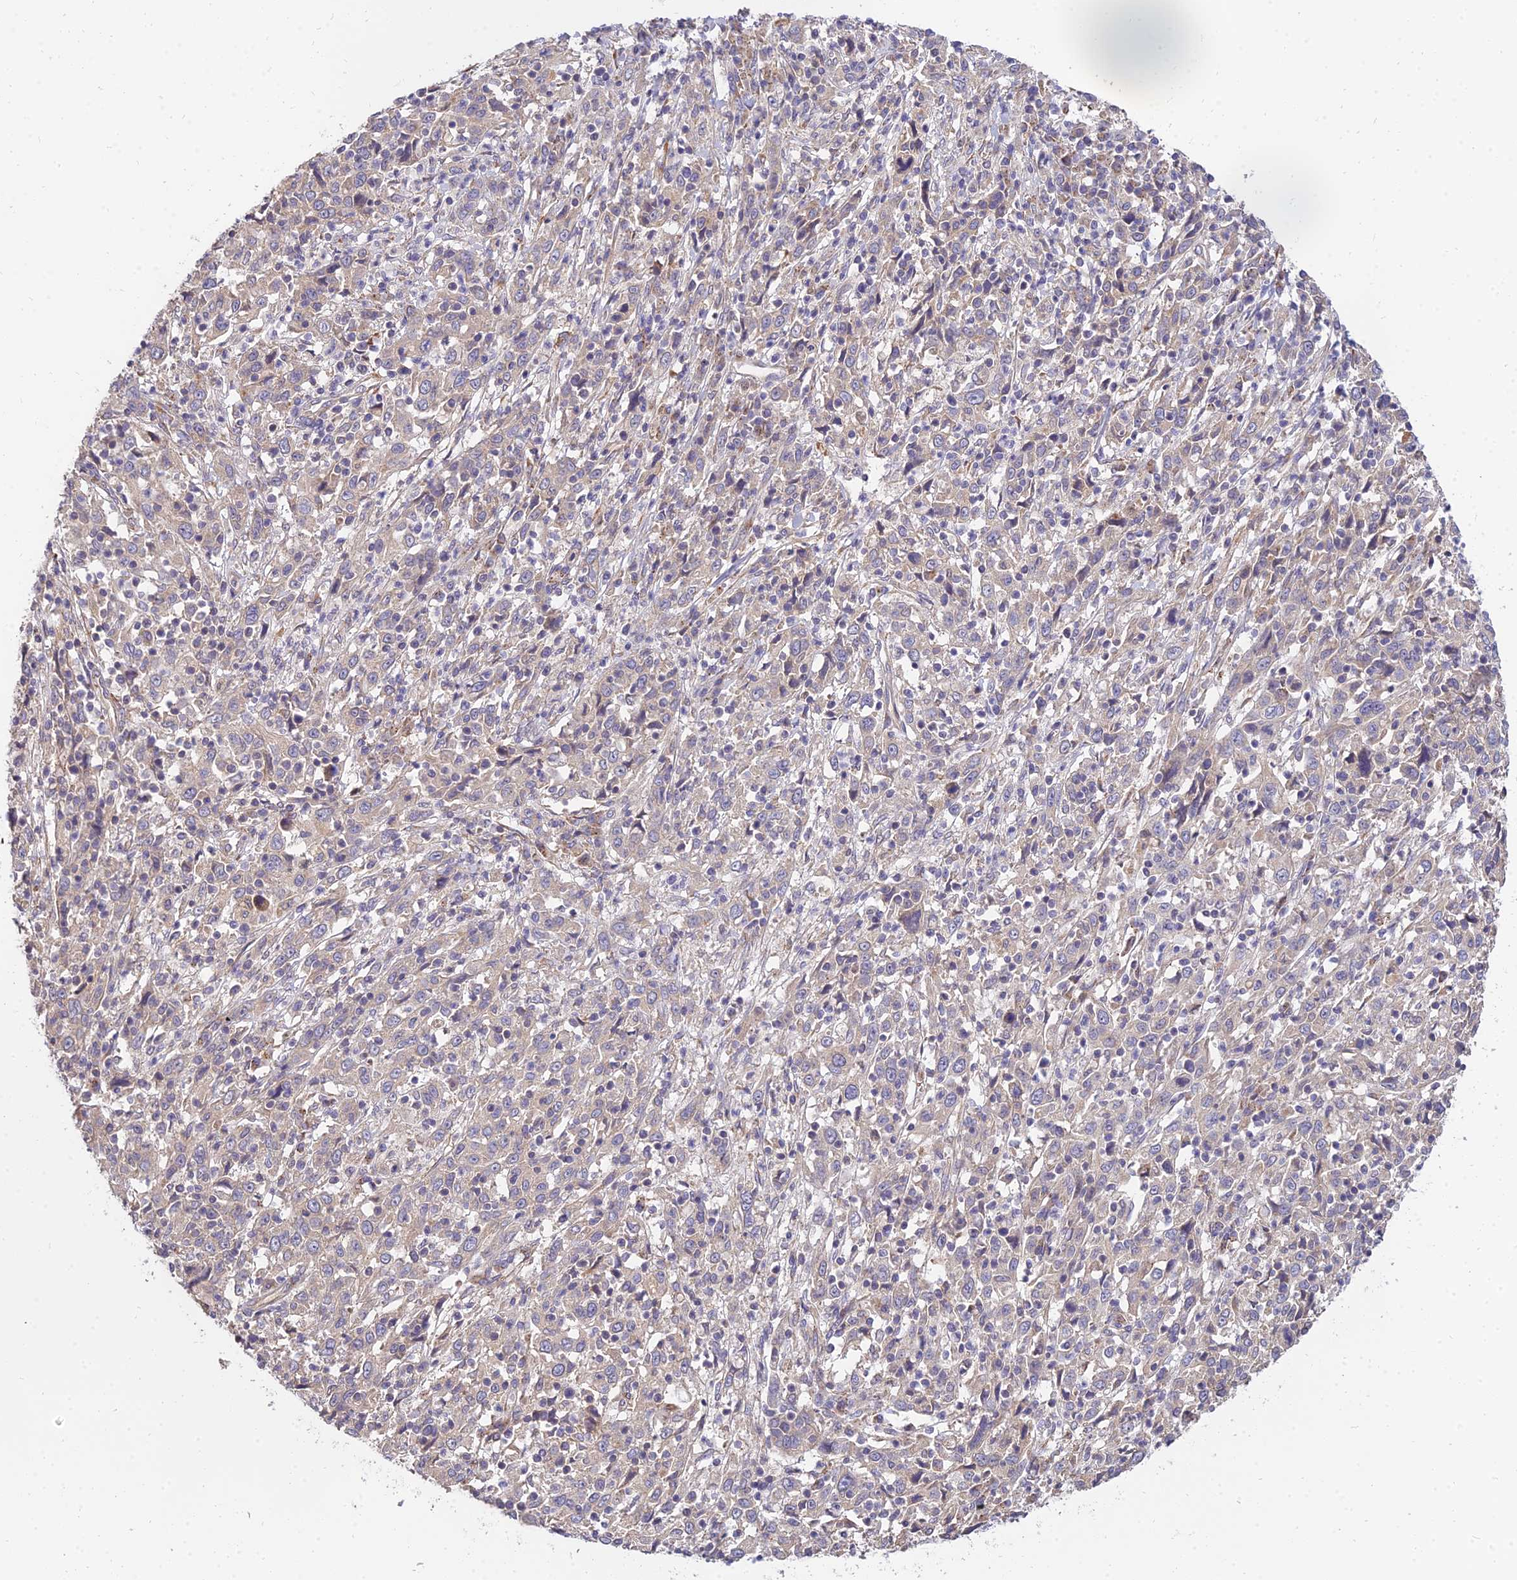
{"staining": {"intensity": "weak", "quantity": "25%-75%", "location": "cytoplasmic/membranous"}, "tissue": "cervical cancer", "cell_type": "Tumor cells", "image_type": "cancer", "snomed": [{"axis": "morphology", "description": "Squamous cell carcinoma, NOS"}, {"axis": "topography", "description": "Cervix"}], "caption": "Cervical cancer stained with a brown dye exhibits weak cytoplasmic/membranous positive expression in approximately 25%-75% of tumor cells.", "gene": "ARL8B", "patient": {"sex": "female", "age": 46}}